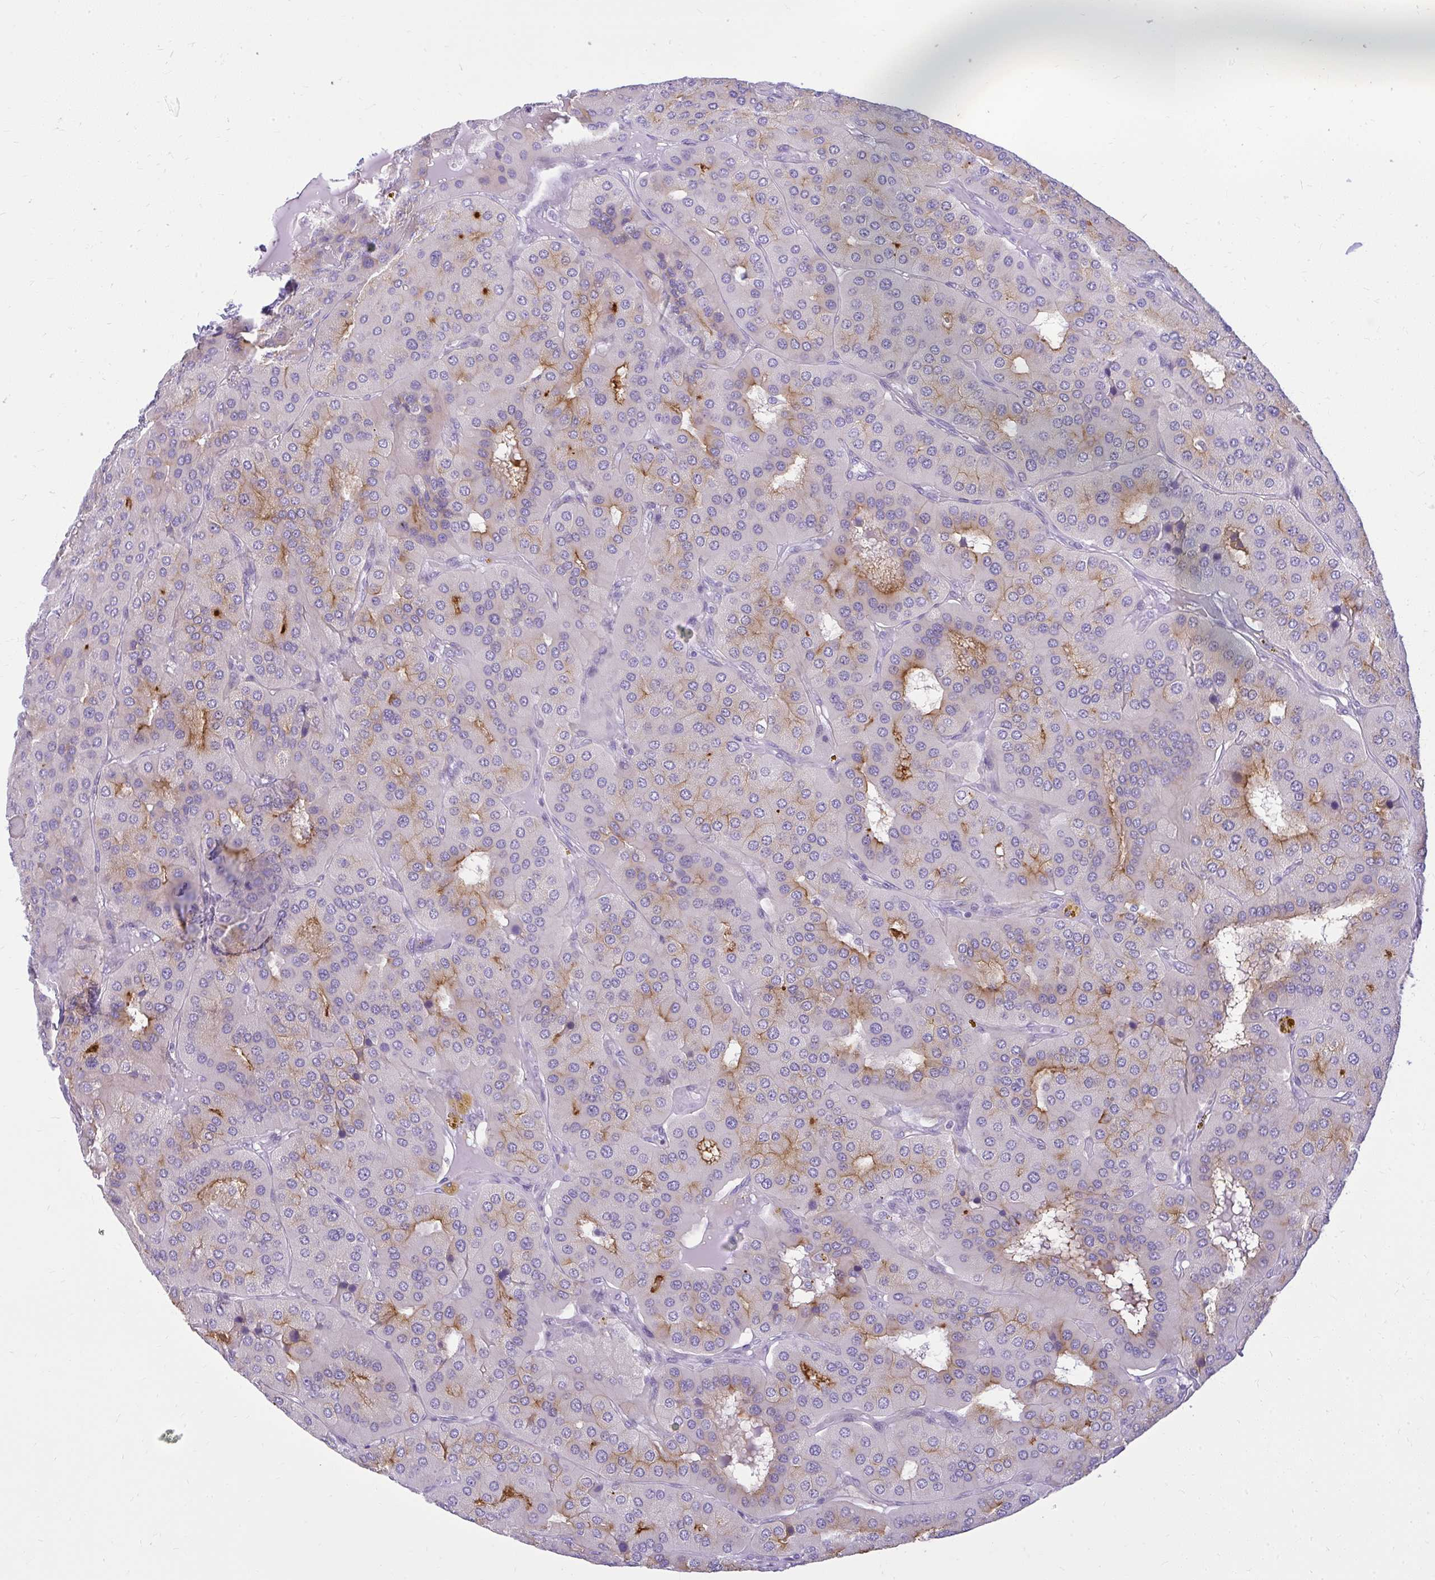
{"staining": {"intensity": "moderate", "quantity": "<25%", "location": "cytoplasmic/membranous"}, "tissue": "parathyroid gland", "cell_type": "Glandular cells", "image_type": "normal", "snomed": [{"axis": "morphology", "description": "Normal tissue, NOS"}, {"axis": "morphology", "description": "Adenoma, NOS"}, {"axis": "topography", "description": "Parathyroid gland"}], "caption": "Brown immunohistochemical staining in unremarkable human parathyroid gland demonstrates moderate cytoplasmic/membranous expression in about <25% of glandular cells. Using DAB (3,3'-diaminobenzidine) (brown) and hematoxylin (blue) stains, captured at high magnification using brightfield microscopy.", "gene": "PRAP1", "patient": {"sex": "female", "age": 86}}